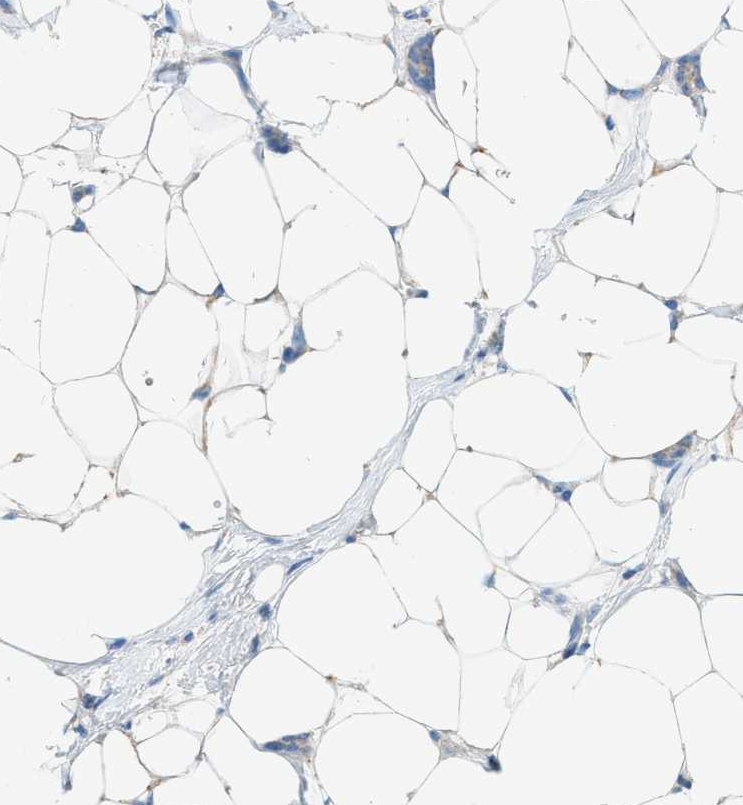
{"staining": {"intensity": "weak", "quantity": "<25%", "location": "cytoplasmic/membranous"}, "tissue": "breast cancer", "cell_type": "Tumor cells", "image_type": "cancer", "snomed": [{"axis": "morphology", "description": "Lobular carcinoma"}, {"axis": "topography", "description": "Skin"}, {"axis": "topography", "description": "Breast"}], "caption": "IHC histopathology image of lobular carcinoma (breast) stained for a protein (brown), which exhibits no expression in tumor cells.", "gene": "MYH11", "patient": {"sex": "female", "age": 46}}